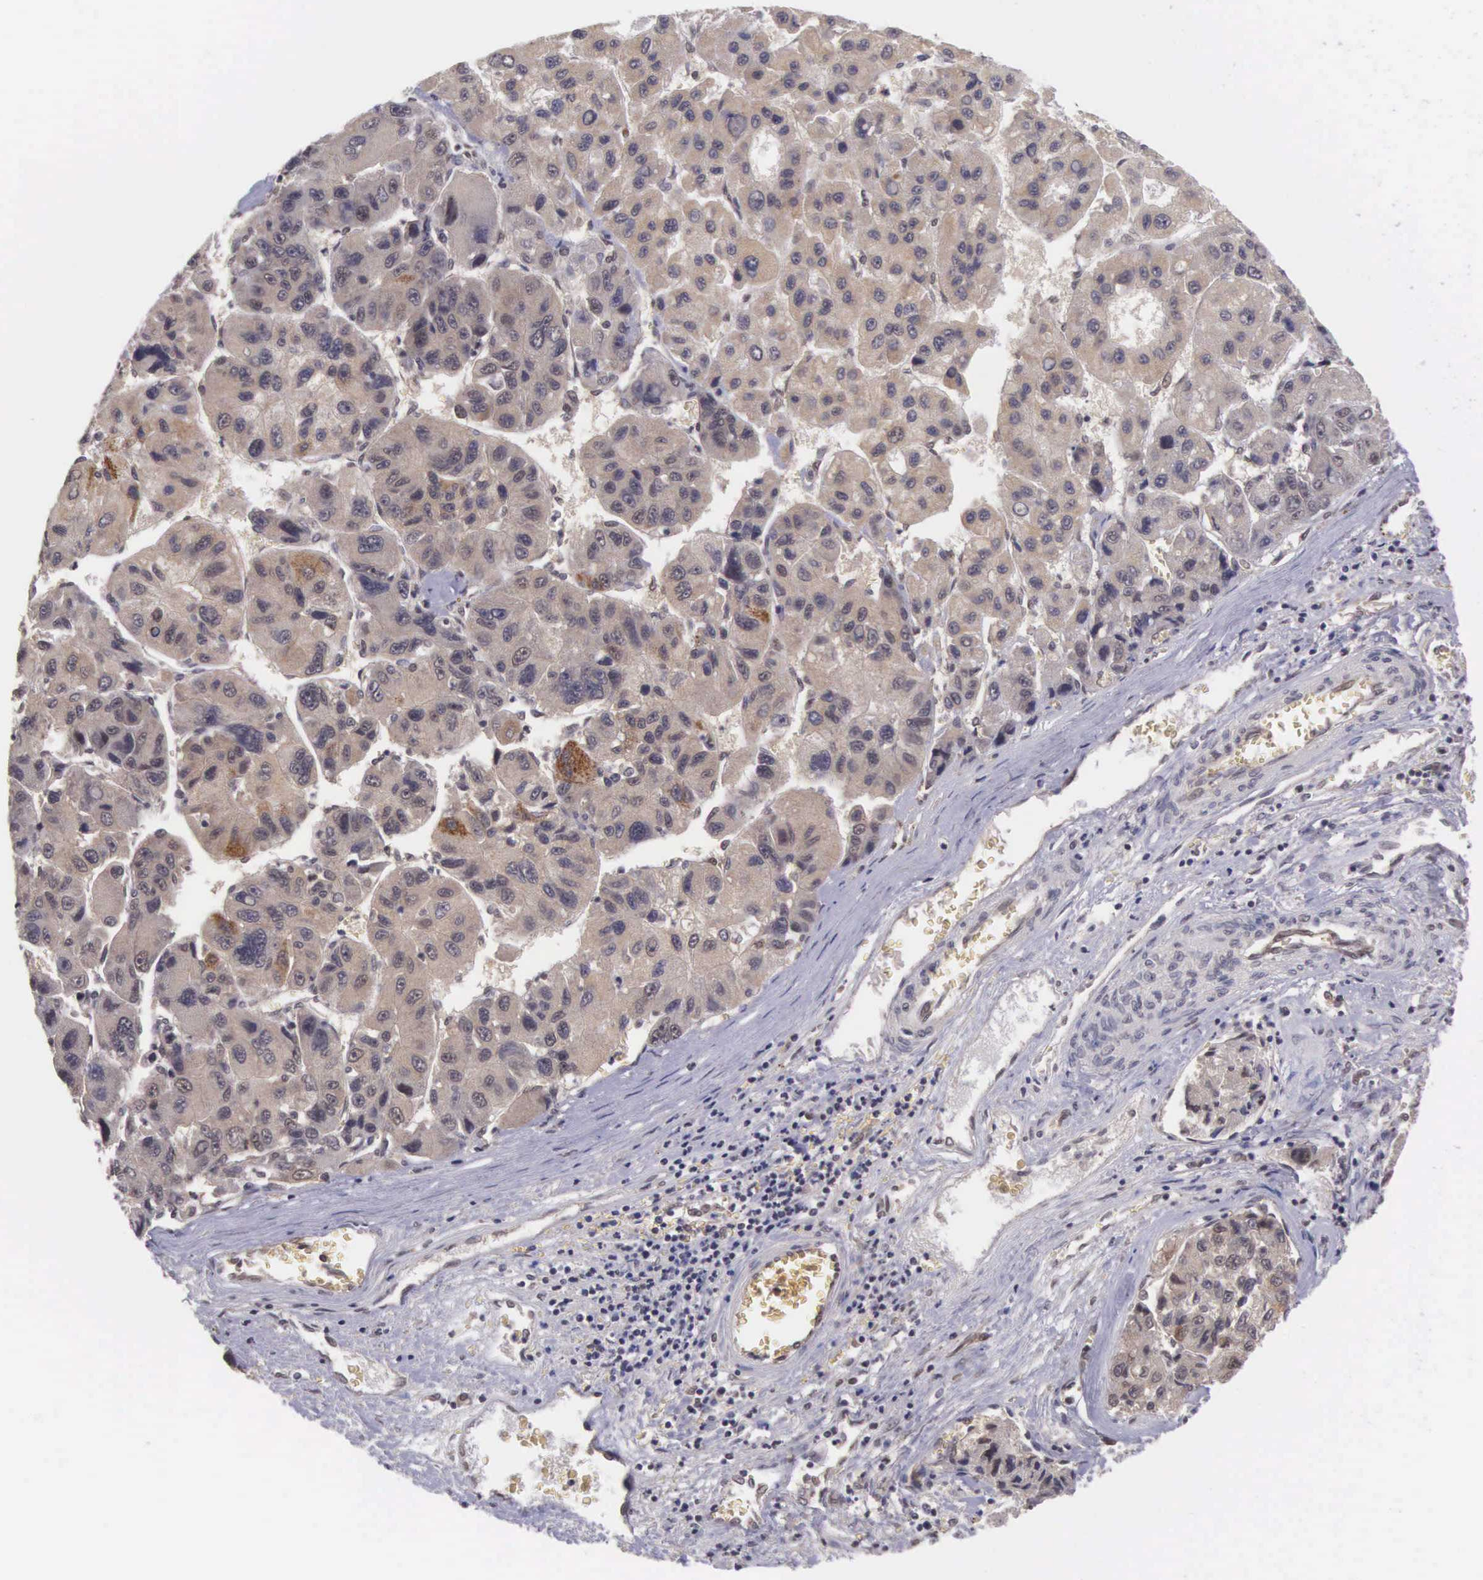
{"staining": {"intensity": "moderate", "quantity": ">75%", "location": "cytoplasmic/membranous"}, "tissue": "liver cancer", "cell_type": "Tumor cells", "image_type": "cancer", "snomed": [{"axis": "morphology", "description": "Carcinoma, Hepatocellular, NOS"}, {"axis": "topography", "description": "Liver"}], "caption": "The histopathology image reveals a brown stain indicating the presence of a protein in the cytoplasmic/membranous of tumor cells in liver hepatocellular carcinoma. (brown staining indicates protein expression, while blue staining denotes nuclei).", "gene": "VASH1", "patient": {"sex": "male", "age": 64}}